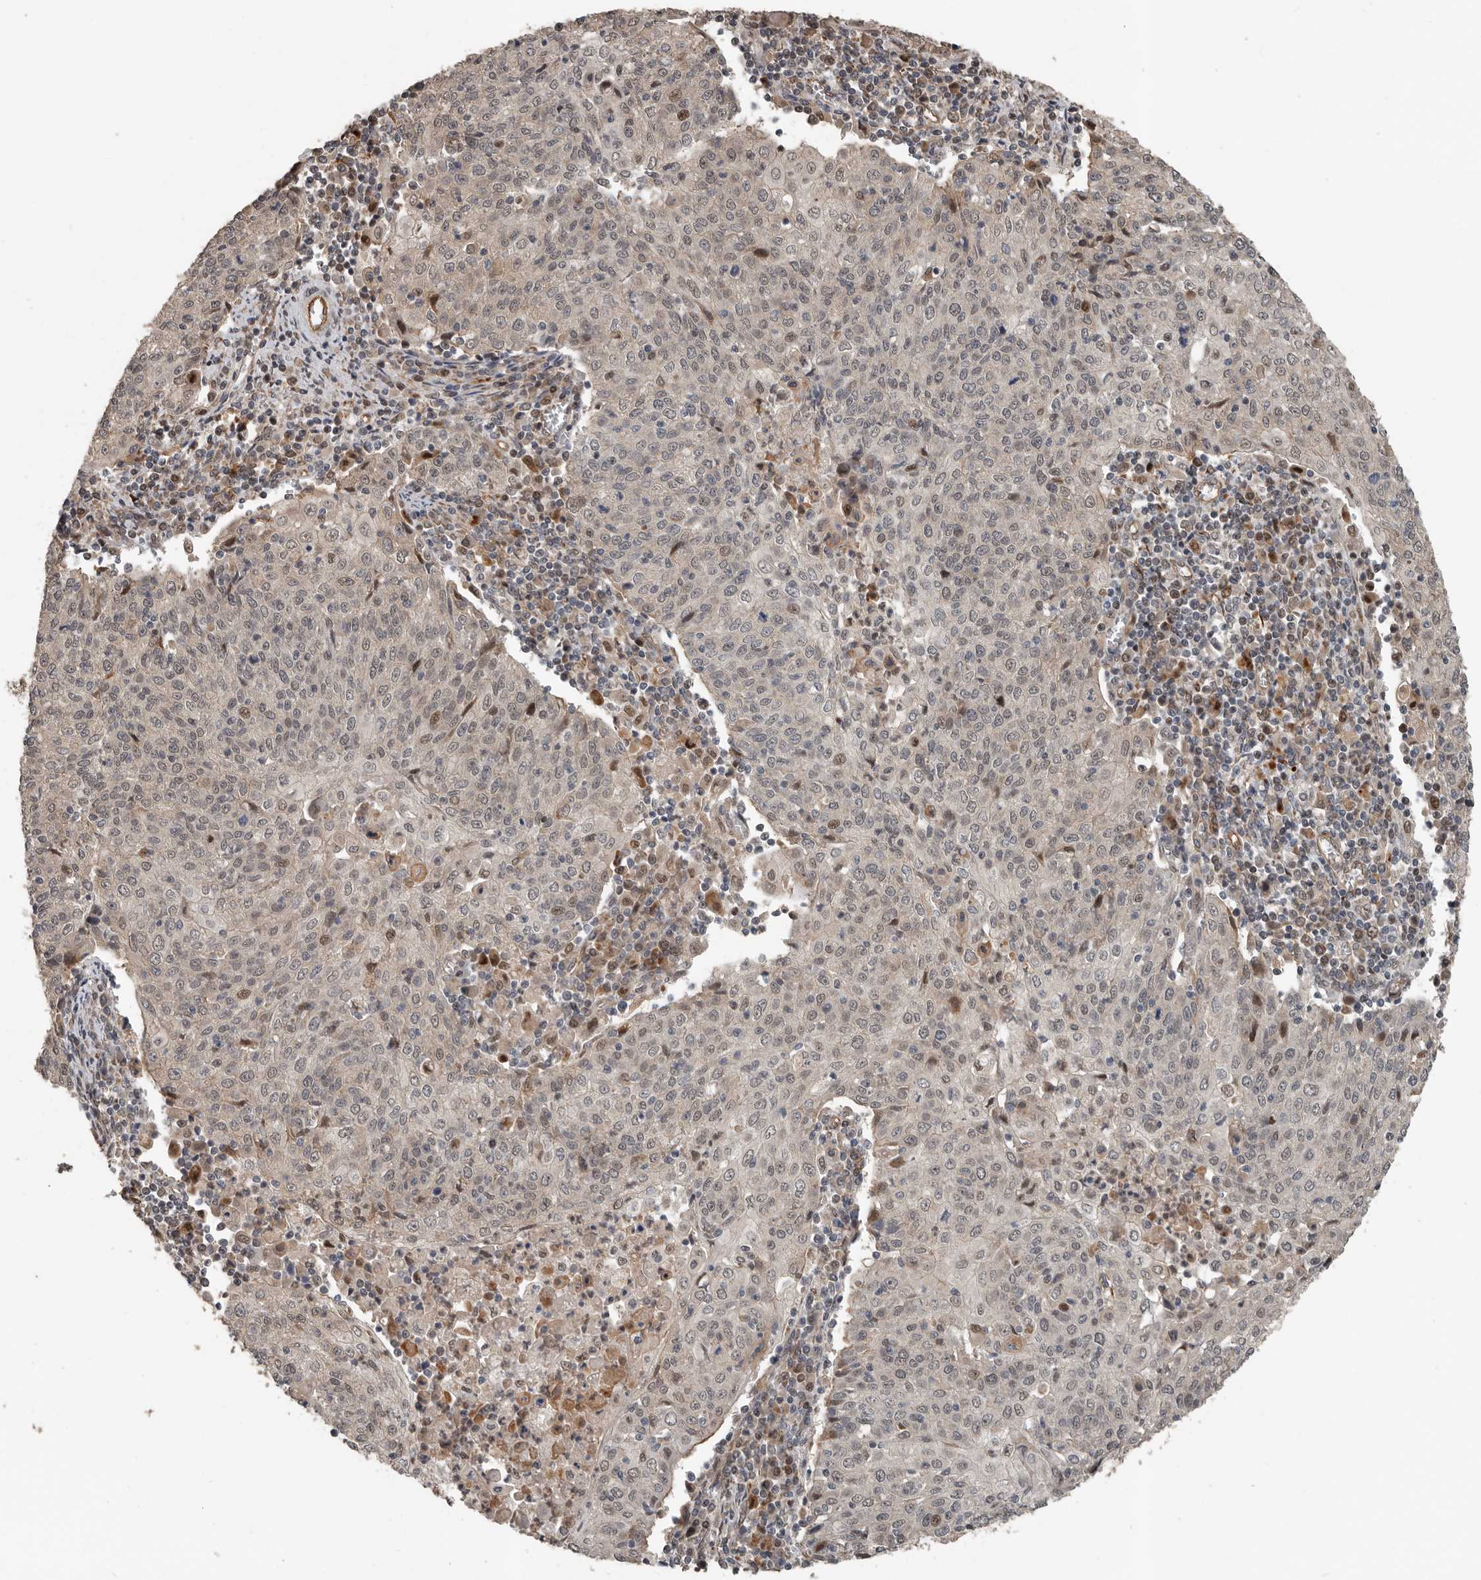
{"staining": {"intensity": "weak", "quantity": "25%-75%", "location": "cytoplasmic/membranous,nuclear"}, "tissue": "cervical cancer", "cell_type": "Tumor cells", "image_type": "cancer", "snomed": [{"axis": "morphology", "description": "Squamous cell carcinoma, NOS"}, {"axis": "topography", "description": "Cervix"}], "caption": "Cervical cancer (squamous cell carcinoma) stained for a protein shows weak cytoplasmic/membranous and nuclear positivity in tumor cells.", "gene": "YOD1", "patient": {"sex": "female", "age": 48}}